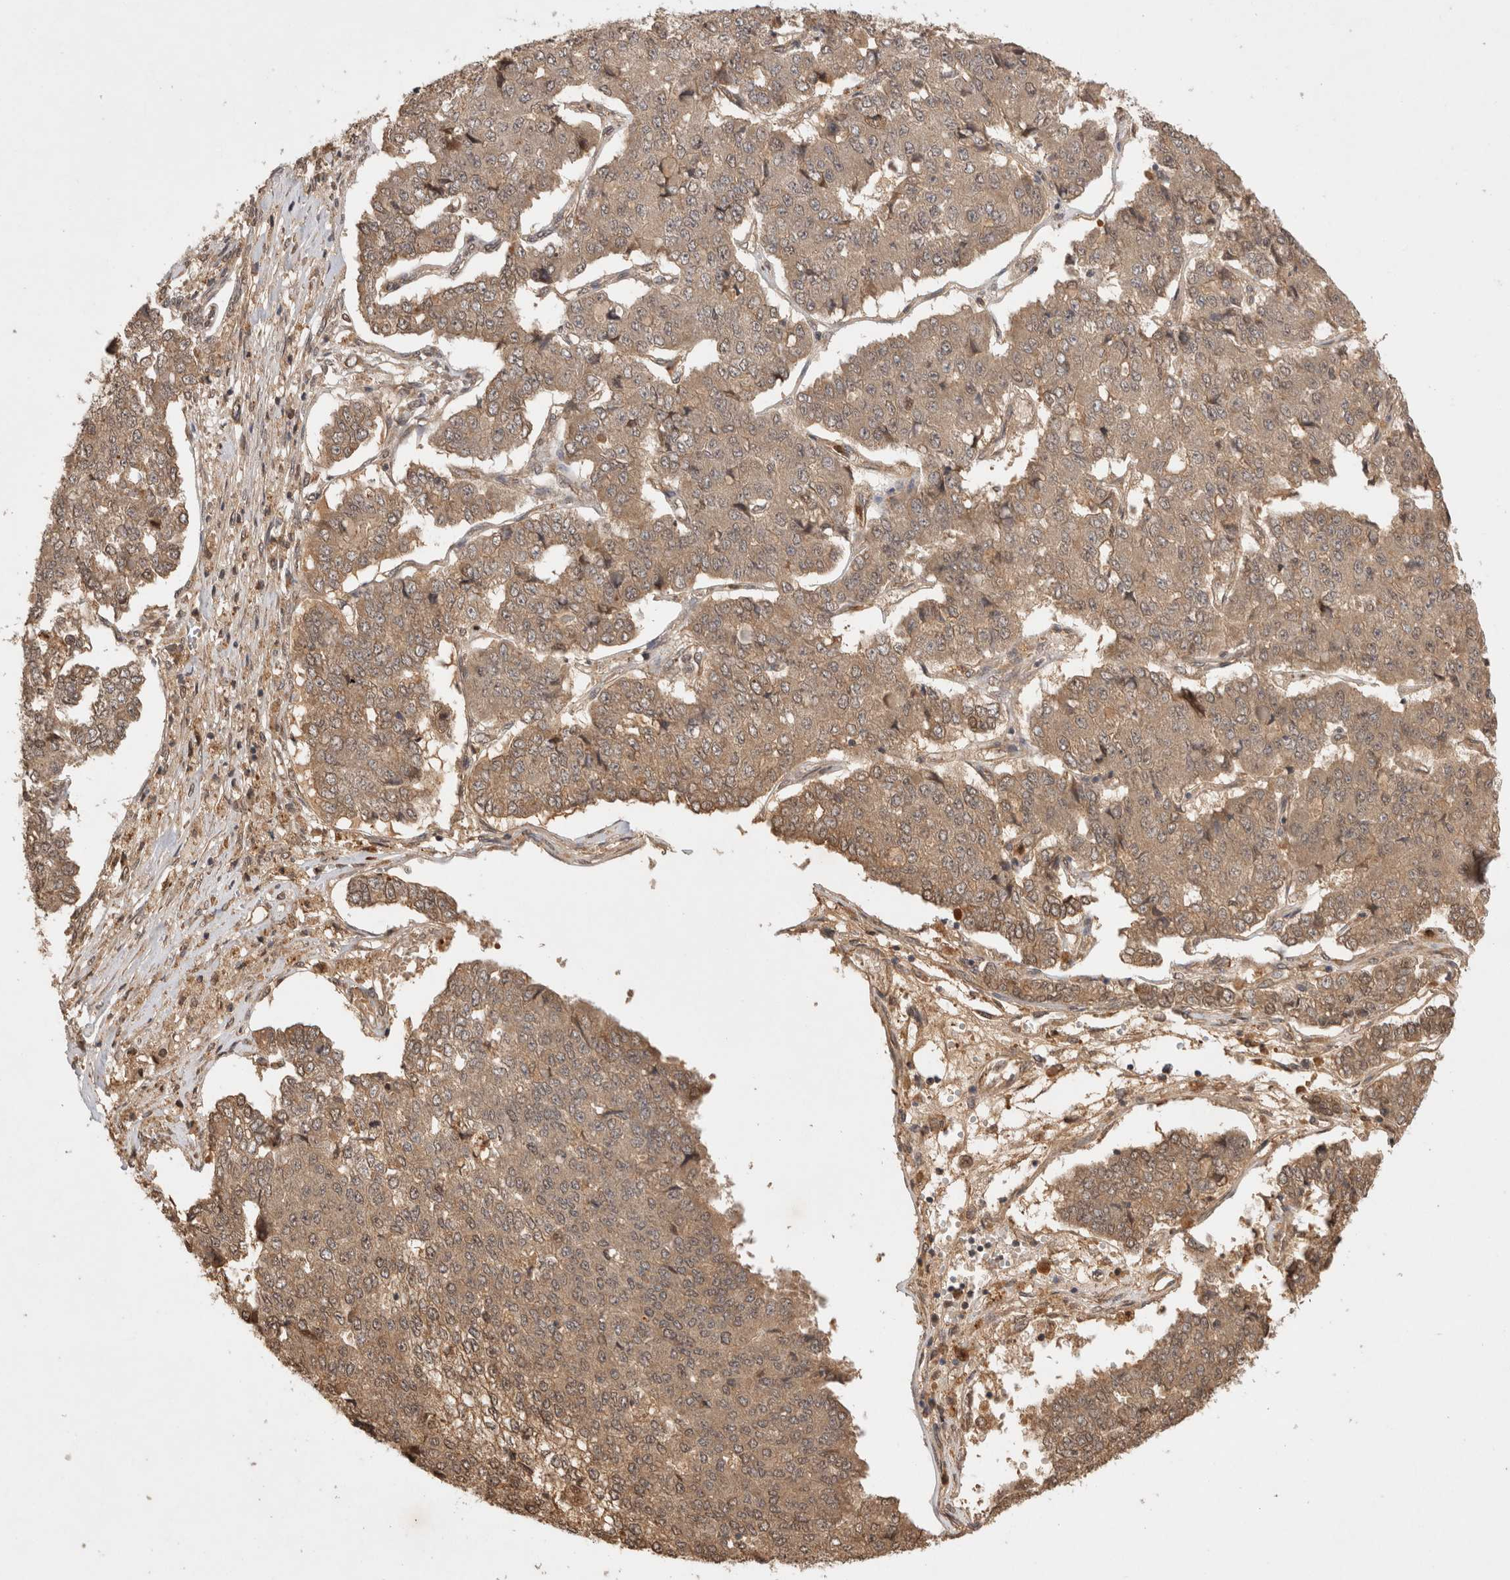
{"staining": {"intensity": "weak", "quantity": ">75%", "location": "cytoplasmic/membranous"}, "tissue": "pancreatic cancer", "cell_type": "Tumor cells", "image_type": "cancer", "snomed": [{"axis": "morphology", "description": "Adenocarcinoma, NOS"}, {"axis": "topography", "description": "Pancreas"}], "caption": "Immunohistochemical staining of human pancreatic cancer demonstrates weak cytoplasmic/membranous protein staining in about >75% of tumor cells.", "gene": "PRMT3", "patient": {"sex": "male", "age": 50}}